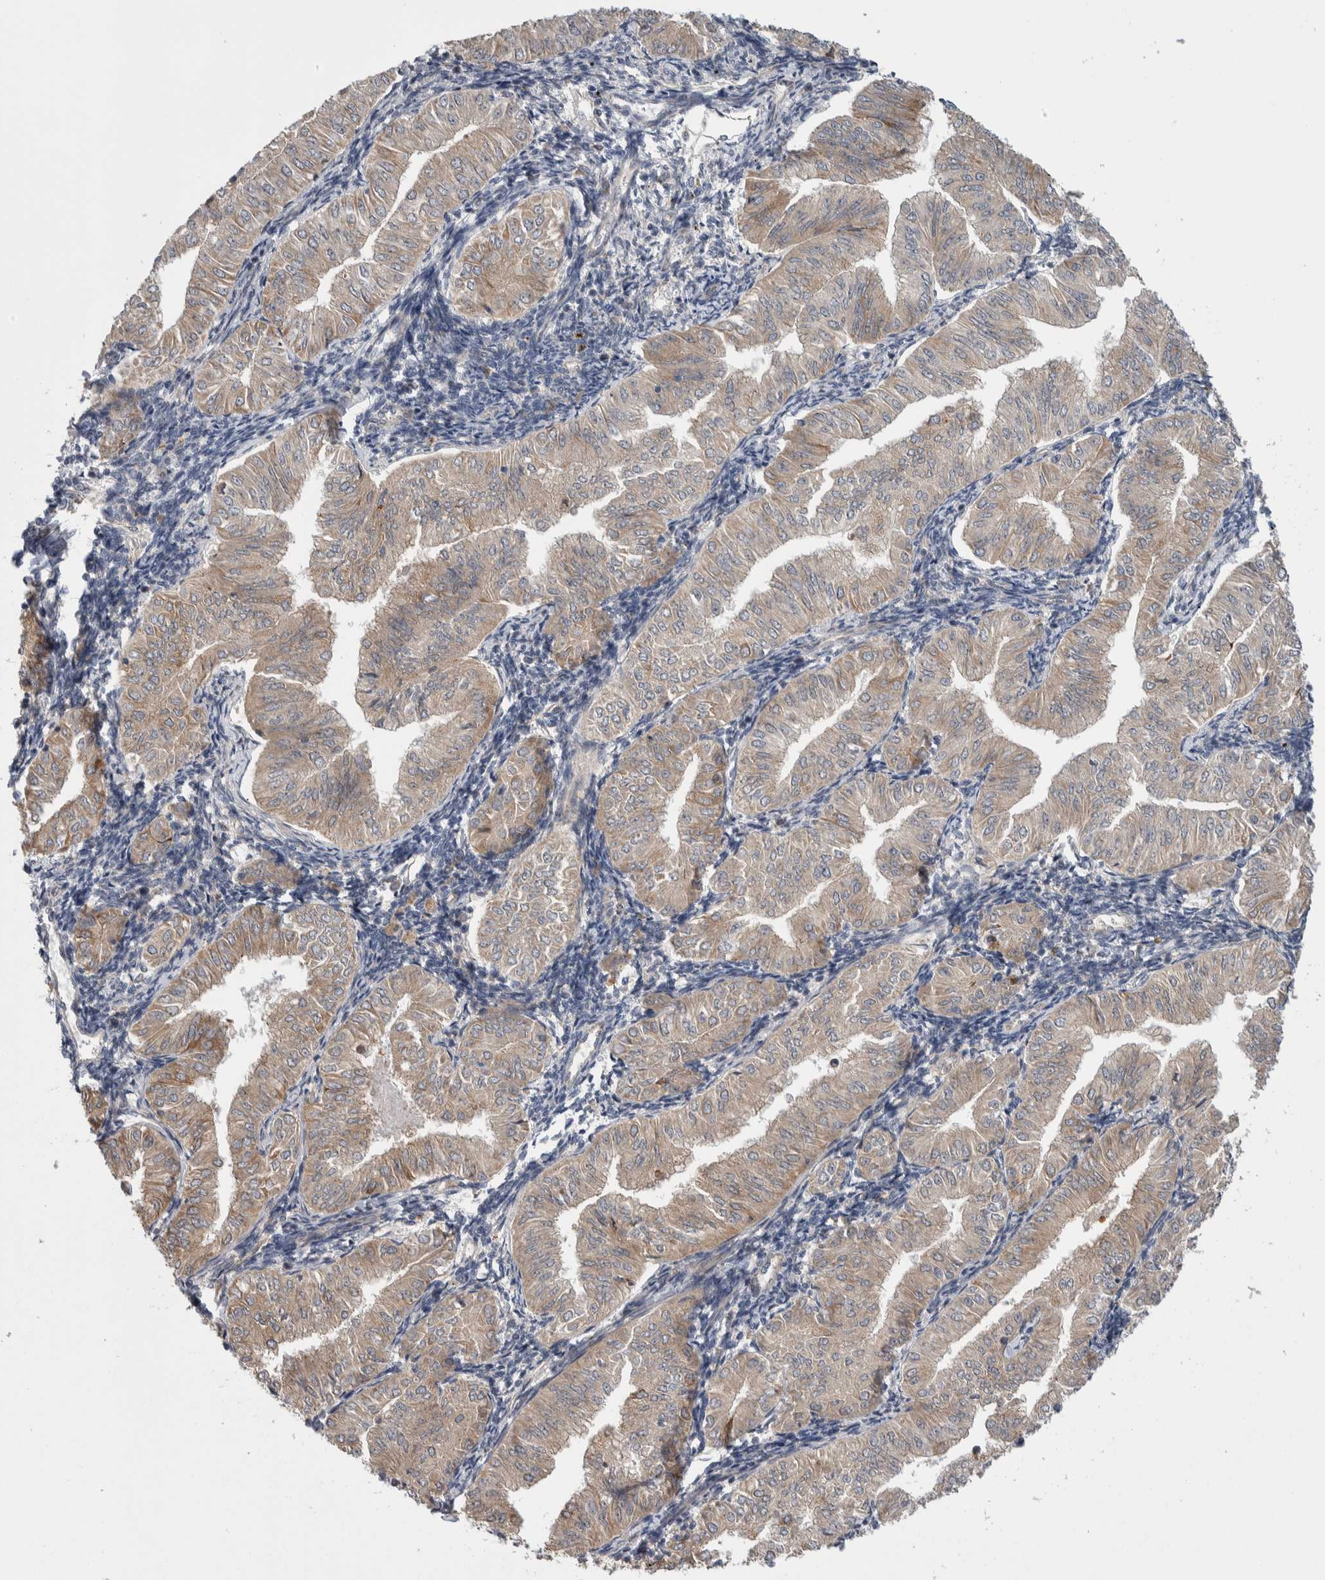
{"staining": {"intensity": "weak", "quantity": ">75%", "location": "cytoplasmic/membranous"}, "tissue": "endometrial cancer", "cell_type": "Tumor cells", "image_type": "cancer", "snomed": [{"axis": "morphology", "description": "Normal tissue, NOS"}, {"axis": "morphology", "description": "Adenocarcinoma, NOS"}, {"axis": "topography", "description": "Endometrium"}], "caption": "Human adenocarcinoma (endometrial) stained with a brown dye displays weak cytoplasmic/membranous positive expression in approximately >75% of tumor cells.", "gene": "IBTK", "patient": {"sex": "female", "age": 53}}